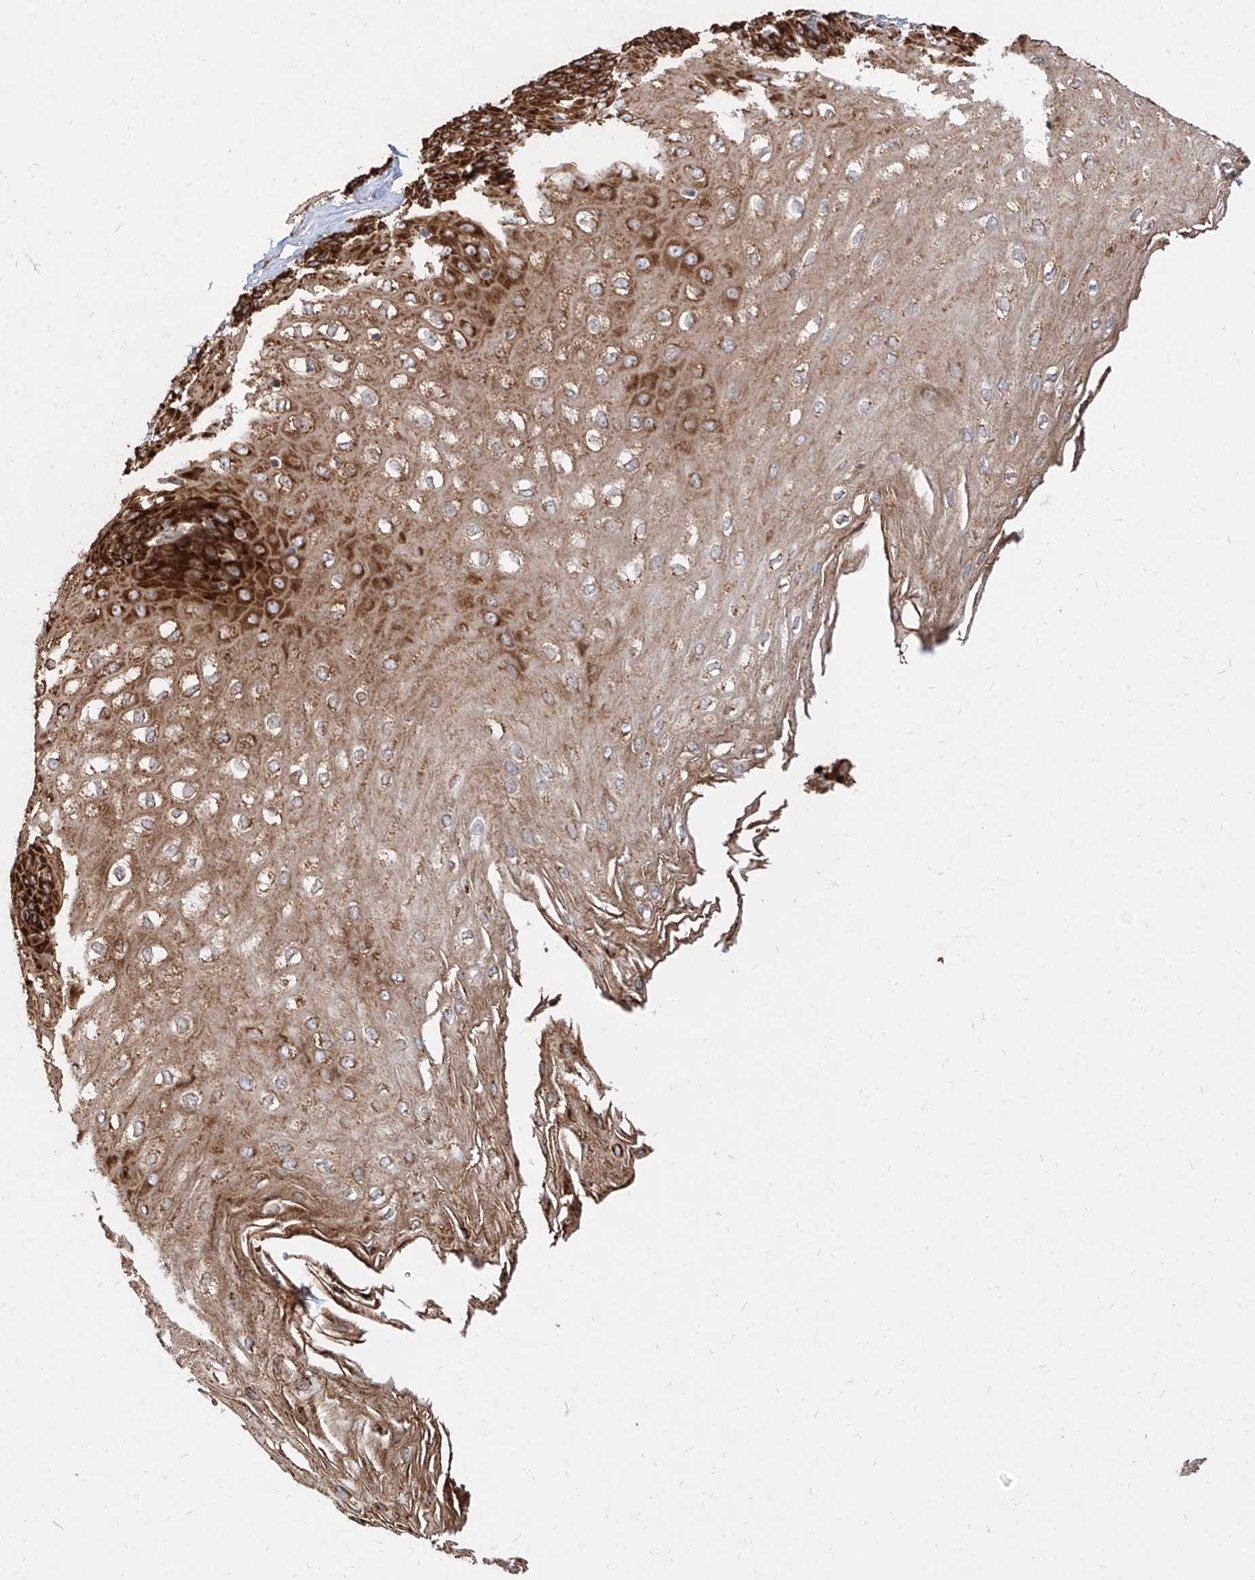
{"staining": {"intensity": "strong", "quantity": ">75%", "location": "cytoplasmic/membranous"}, "tissue": "esophagus", "cell_type": "Squamous epithelial cells", "image_type": "normal", "snomed": [{"axis": "morphology", "description": "Normal tissue, NOS"}, {"axis": "topography", "description": "Esophagus"}], "caption": "Esophagus stained for a protein (brown) shows strong cytoplasmic/membranous positive expression in approximately >75% of squamous epithelial cells.", "gene": "RPS25", "patient": {"sex": "male", "age": 60}}